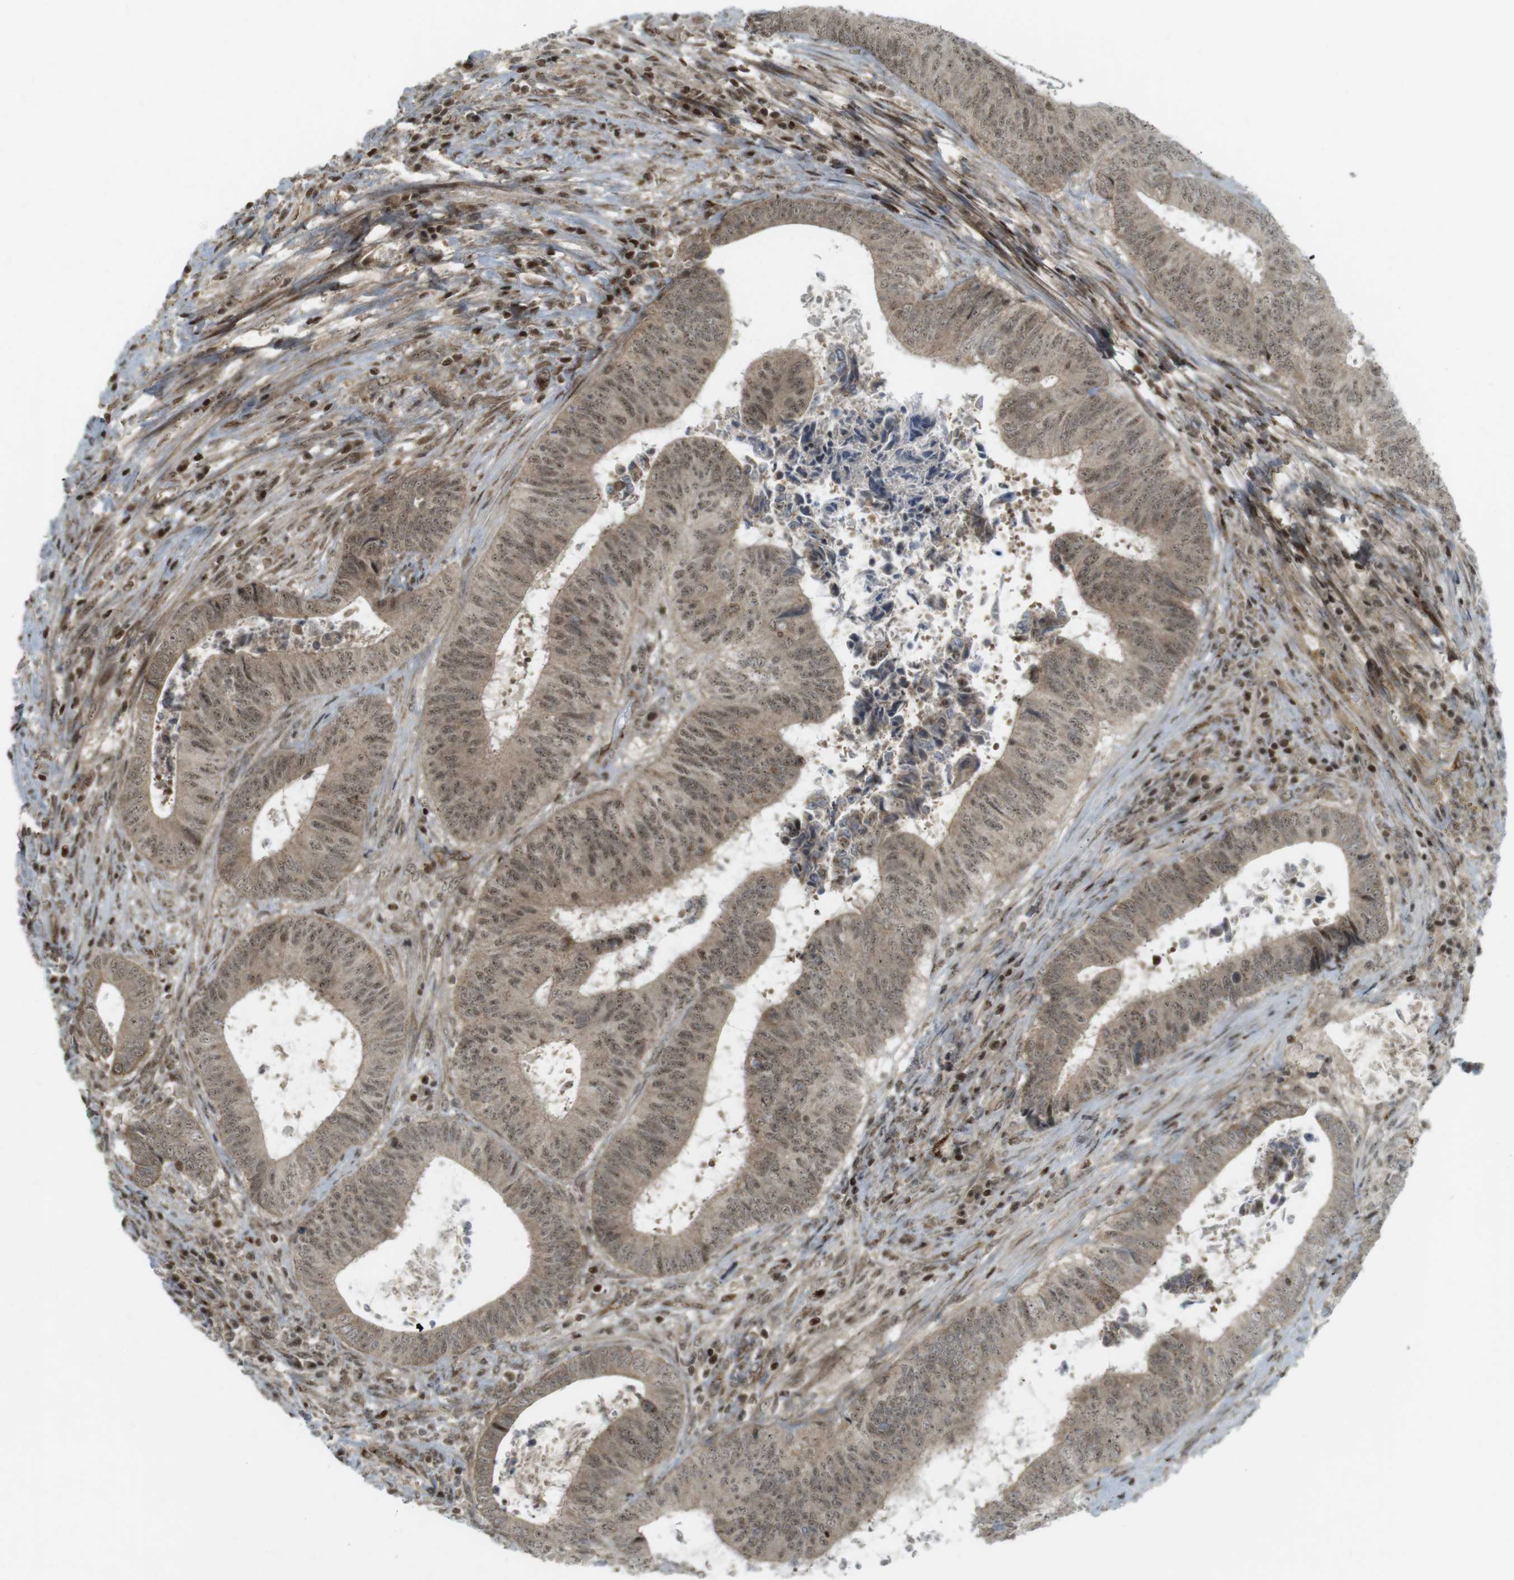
{"staining": {"intensity": "moderate", "quantity": ">75%", "location": "cytoplasmic/membranous,nuclear"}, "tissue": "colorectal cancer", "cell_type": "Tumor cells", "image_type": "cancer", "snomed": [{"axis": "morphology", "description": "Adenocarcinoma, NOS"}, {"axis": "topography", "description": "Rectum"}], "caption": "Immunohistochemistry (IHC) (DAB) staining of colorectal adenocarcinoma displays moderate cytoplasmic/membranous and nuclear protein positivity in approximately >75% of tumor cells. The protein of interest is stained brown, and the nuclei are stained in blue (DAB IHC with brightfield microscopy, high magnification).", "gene": "PPP1R13B", "patient": {"sex": "male", "age": 72}}